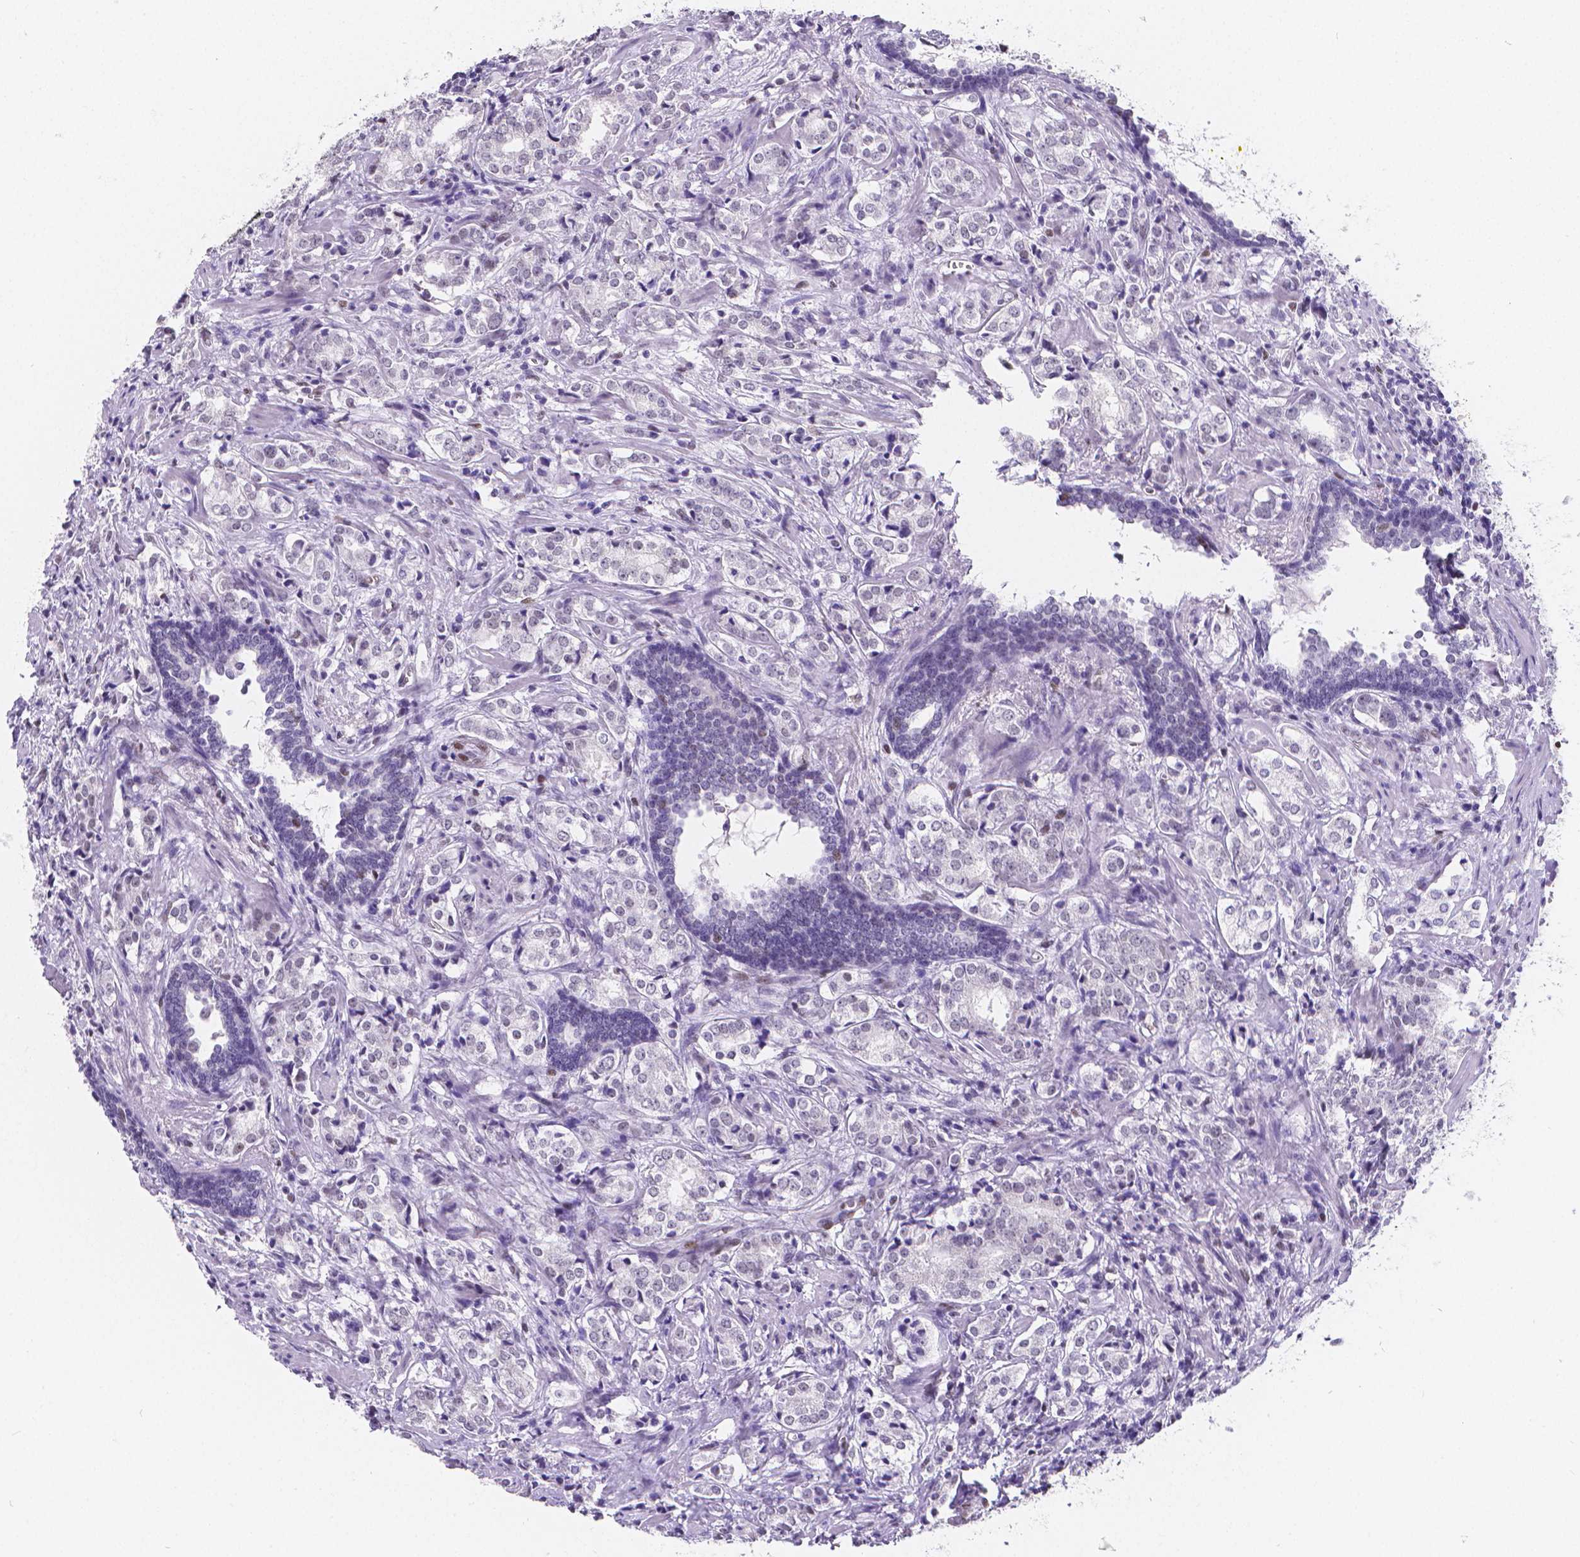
{"staining": {"intensity": "negative", "quantity": "none", "location": "none"}, "tissue": "prostate cancer", "cell_type": "Tumor cells", "image_type": "cancer", "snomed": [{"axis": "morphology", "description": "Adenocarcinoma, NOS"}, {"axis": "topography", "description": "Prostate and seminal vesicle, NOS"}], "caption": "DAB (3,3'-diaminobenzidine) immunohistochemical staining of human prostate adenocarcinoma exhibits no significant positivity in tumor cells.", "gene": "MEF2C", "patient": {"sex": "male", "age": 63}}